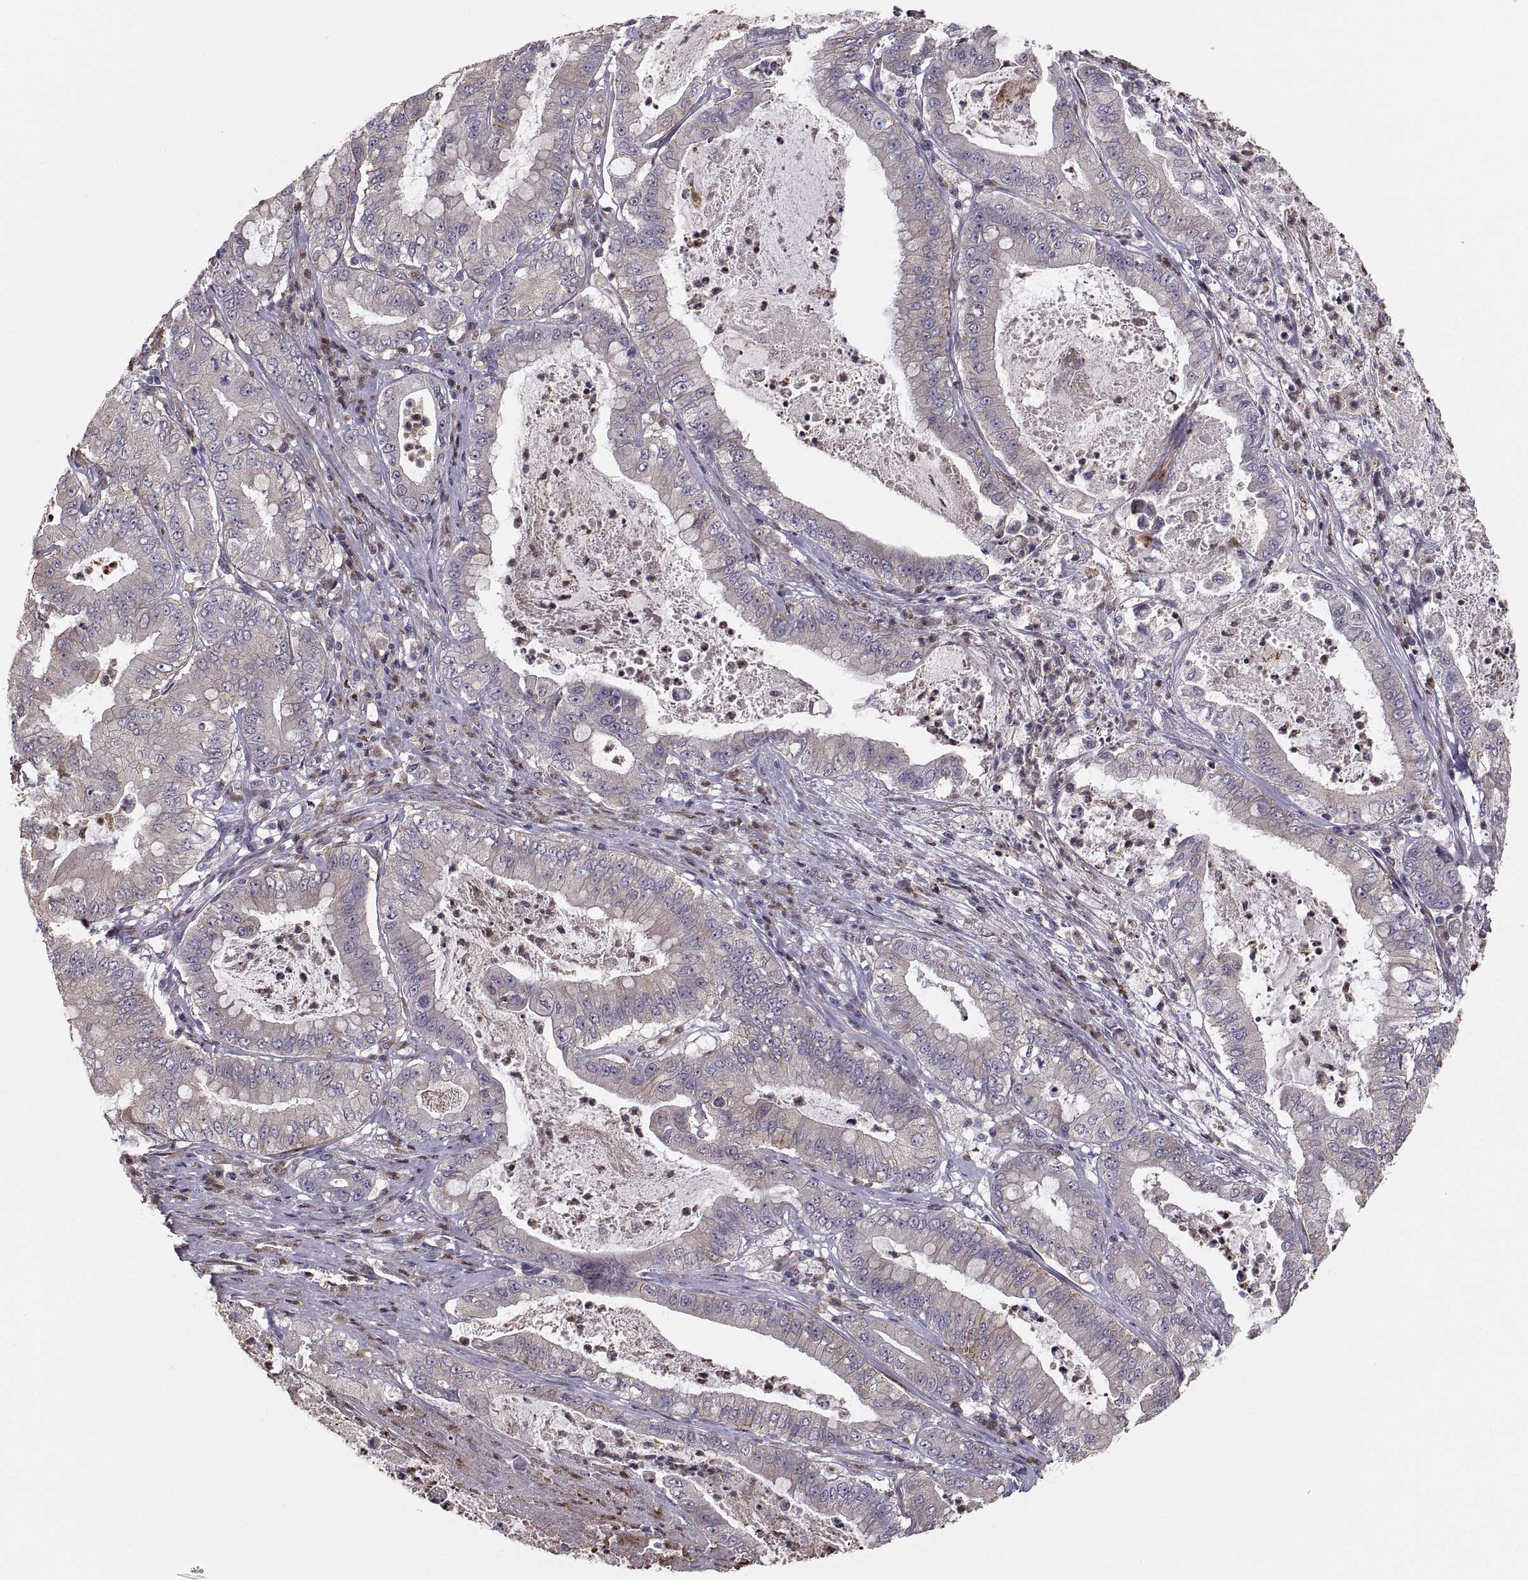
{"staining": {"intensity": "negative", "quantity": "none", "location": "none"}, "tissue": "pancreatic cancer", "cell_type": "Tumor cells", "image_type": "cancer", "snomed": [{"axis": "morphology", "description": "Adenocarcinoma, NOS"}, {"axis": "topography", "description": "Pancreas"}], "caption": "Tumor cells show no significant protein staining in pancreatic adenocarcinoma. (DAB immunohistochemistry with hematoxylin counter stain).", "gene": "TESC", "patient": {"sex": "male", "age": 71}}